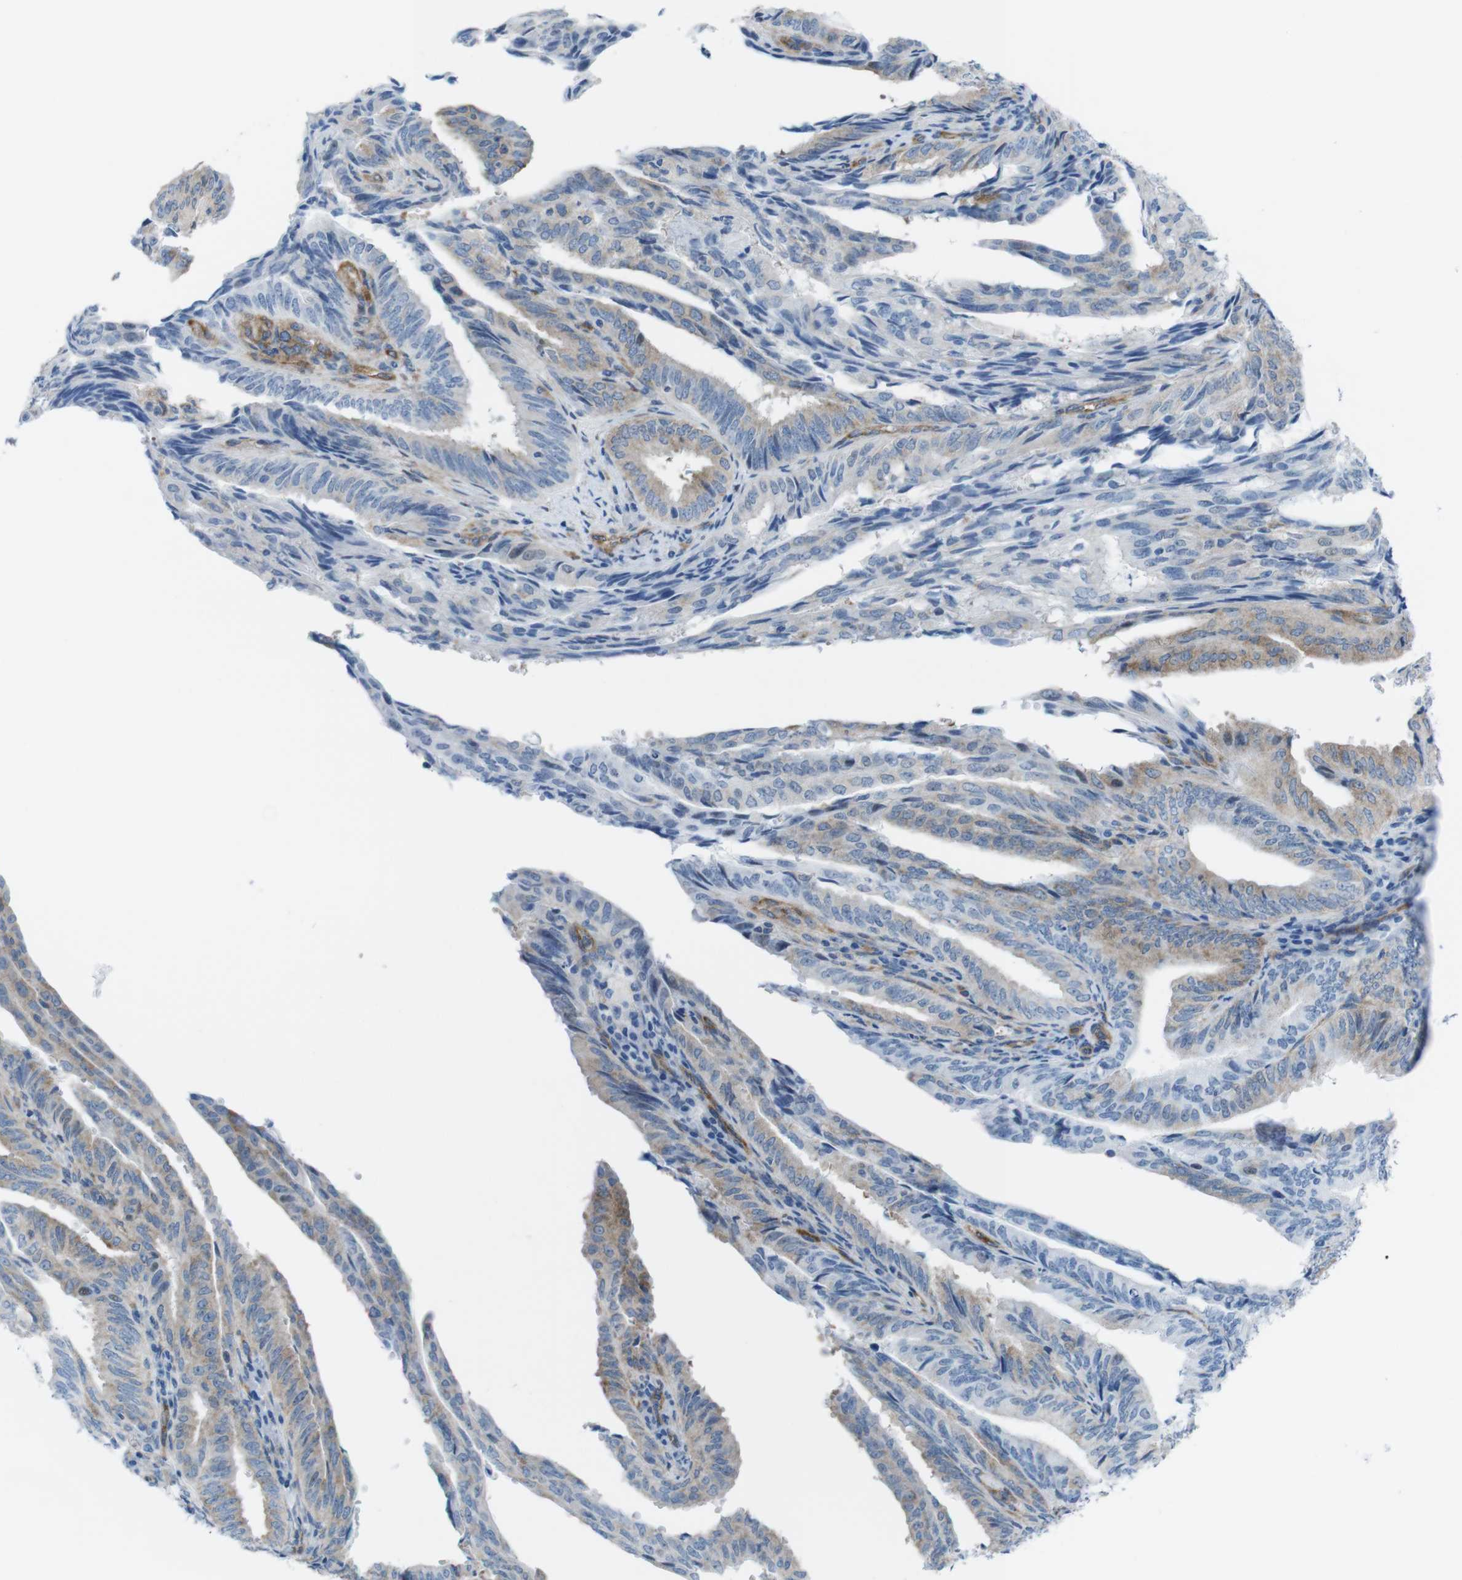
{"staining": {"intensity": "weak", "quantity": "25%-75%", "location": "cytoplasmic/membranous"}, "tissue": "endometrial cancer", "cell_type": "Tumor cells", "image_type": "cancer", "snomed": [{"axis": "morphology", "description": "Adenocarcinoma, NOS"}, {"axis": "topography", "description": "Endometrium"}], "caption": "Human adenocarcinoma (endometrial) stained with a brown dye exhibits weak cytoplasmic/membranous positive staining in about 25%-75% of tumor cells.", "gene": "DIAPH2", "patient": {"sex": "female", "age": 58}}